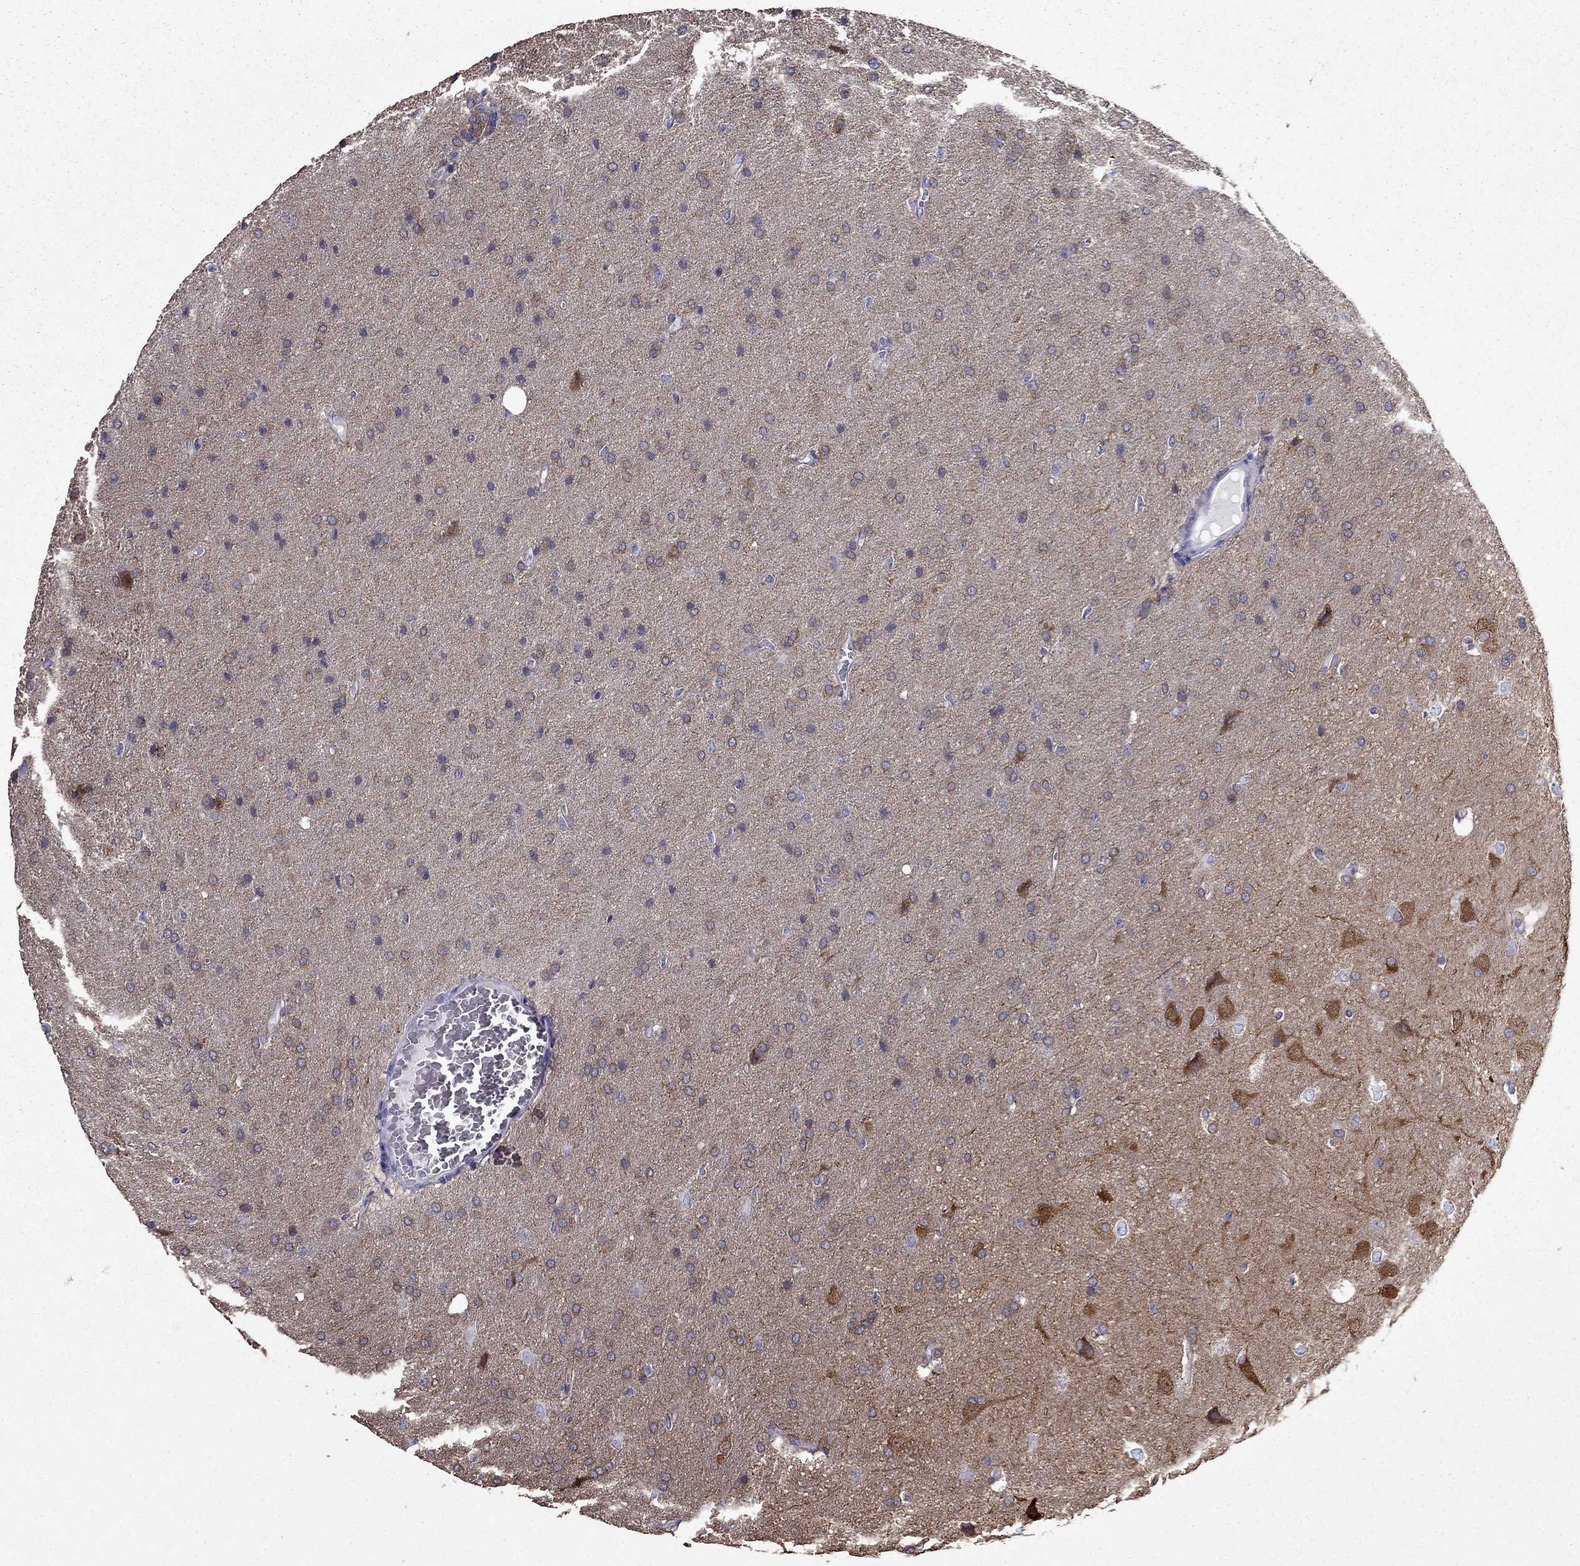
{"staining": {"intensity": "negative", "quantity": "none", "location": "none"}, "tissue": "glioma", "cell_type": "Tumor cells", "image_type": "cancer", "snomed": [{"axis": "morphology", "description": "Glioma, malignant, Low grade"}, {"axis": "topography", "description": "Brain"}], "caption": "Tumor cells show no significant staining in malignant glioma (low-grade).", "gene": "AK5", "patient": {"sex": "female", "age": 32}}